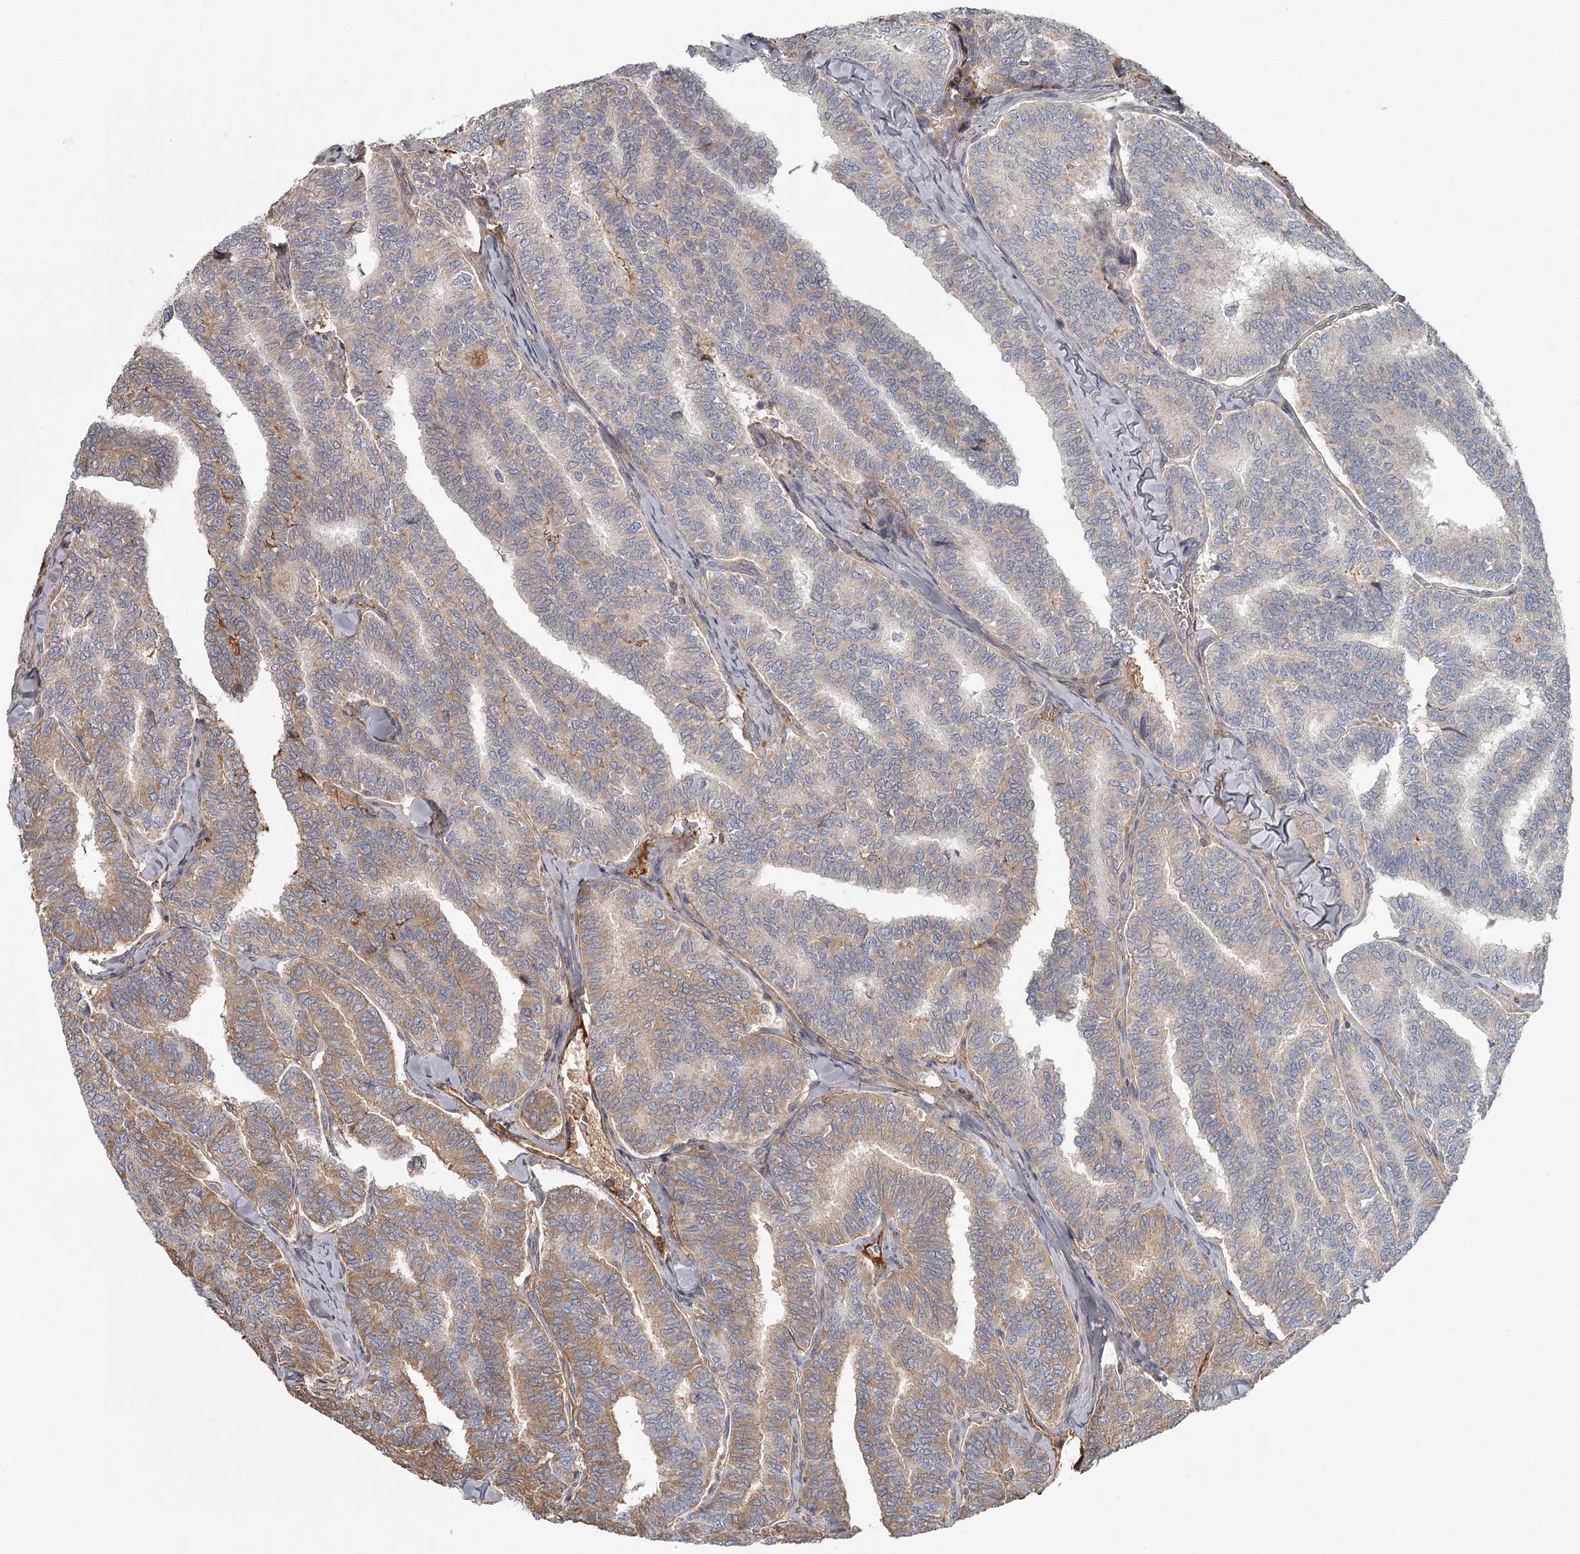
{"staining": {"intensity": "moderate", "quantity": "<25%", "location": "cytoplasmic/membranous"}, "tissue": "thyroid cancer", "cell_type": "Tumor cells", "image_type": "cancer", "snomed": [{"axis": "morphology", "description": "Papillary adenocarcinoma, NOS"}, {"axis": "topography", "description": "Thyroid gland"}], "caption": "High-magnification brightfield microscopy of thyroid papillary adenocarcinoma stained with DAB (brown) and counterstained with hematoxylin (blue). tumor cells exhibit moderate cytoplasmic/membranous expression is seen in about<25% of cells.", "gene": "DHRS9", "patient": {"sex": "female", "age": 35}}